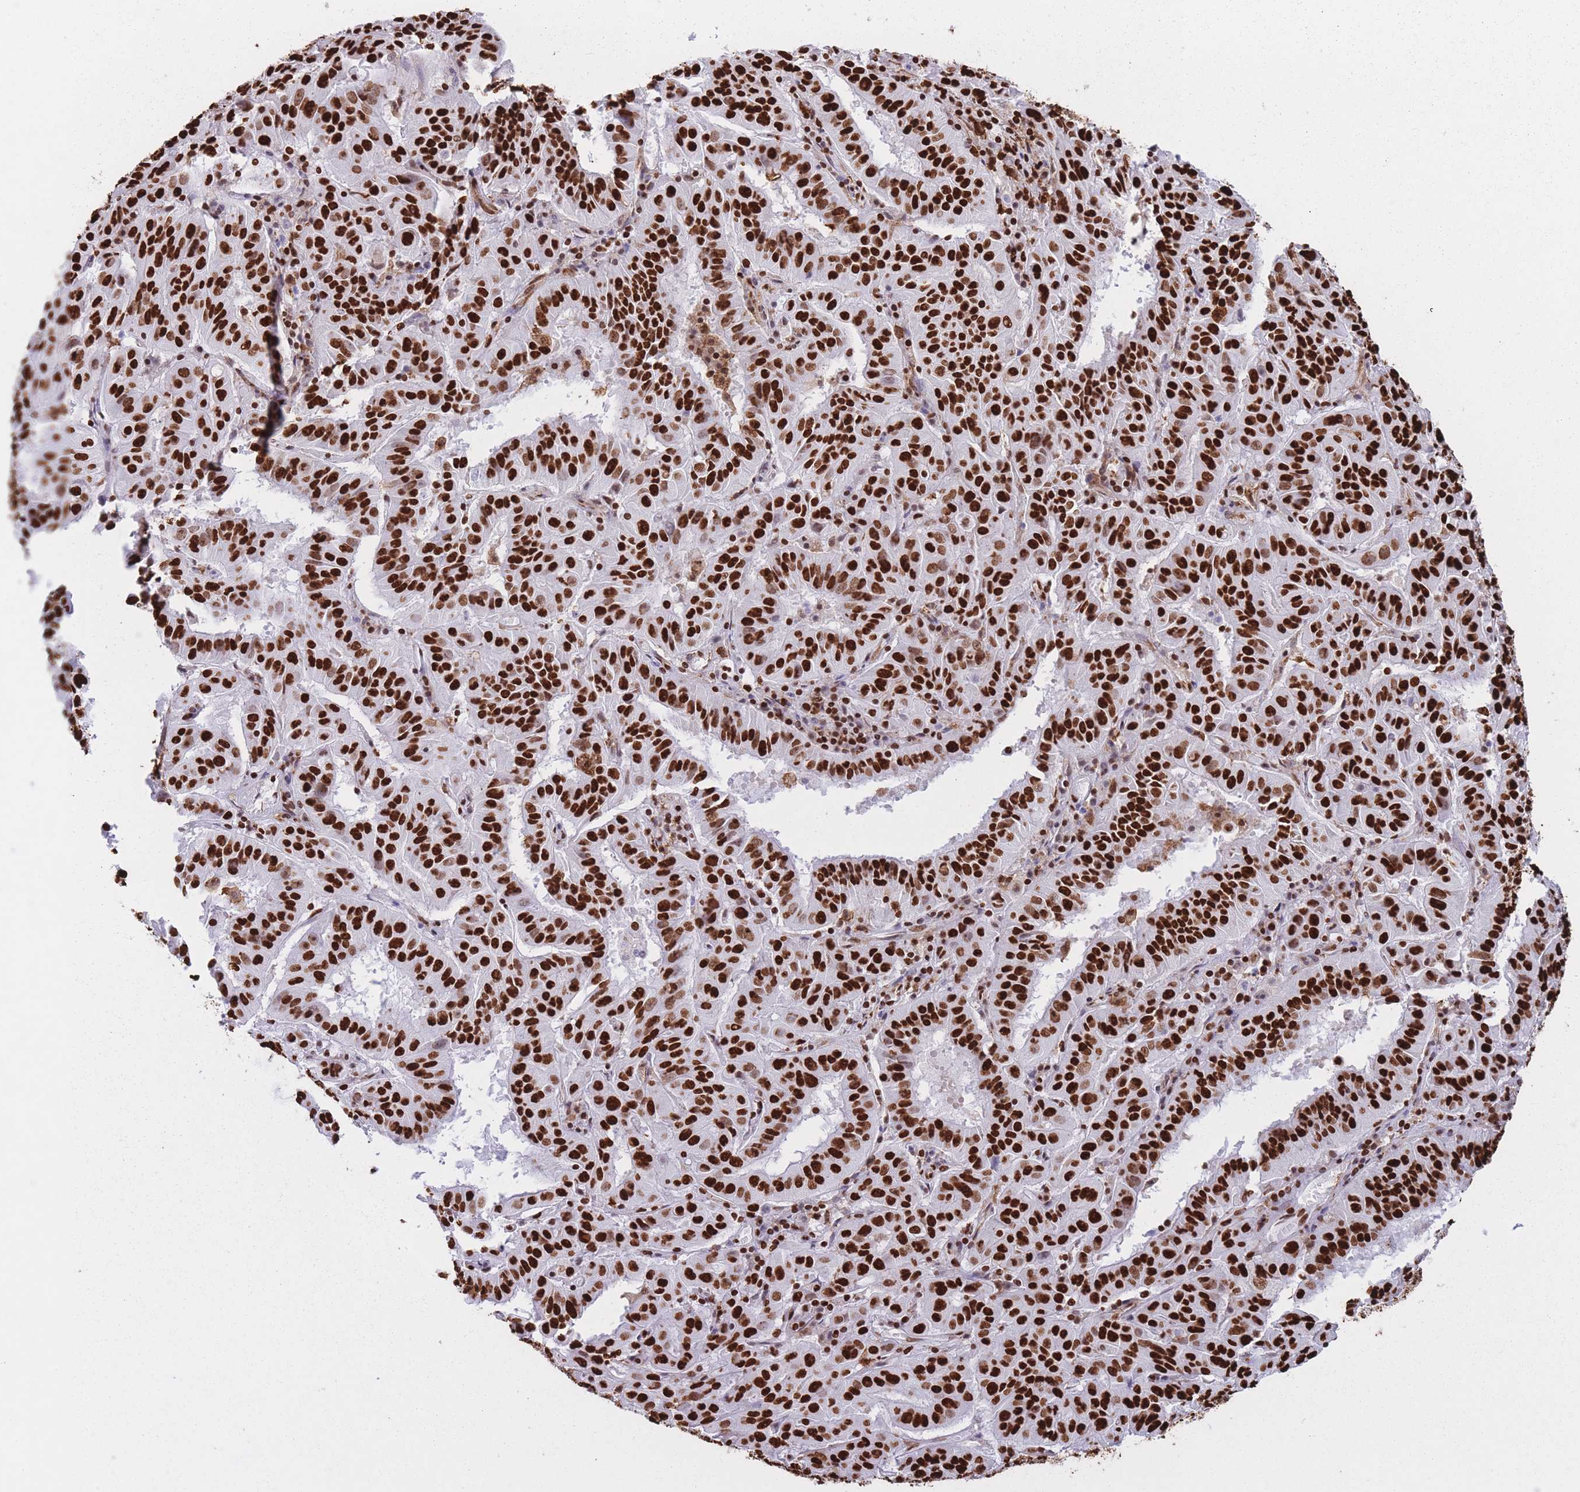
{"staining": {"intensity": "strong", "quantity": ">75%", "location": "nuclear"}, "tissue": "pancreatic cancer", "cell_type": "Tumor cells", "image_type": "cancer", "snomed": [{"axis": "morphology", "description": "Adenocarcinoma, NOS"}, {"axis": "topography", "description": "Pancreas"}], "caption": "Immunohistochemical staining of adenocarcinoma (pancreatic) displays strong nuclear protein positivity in about >75% of tumor cells.", "gene": "HNRNPUL1", "patient": {"sex": "male", "age": 63}}